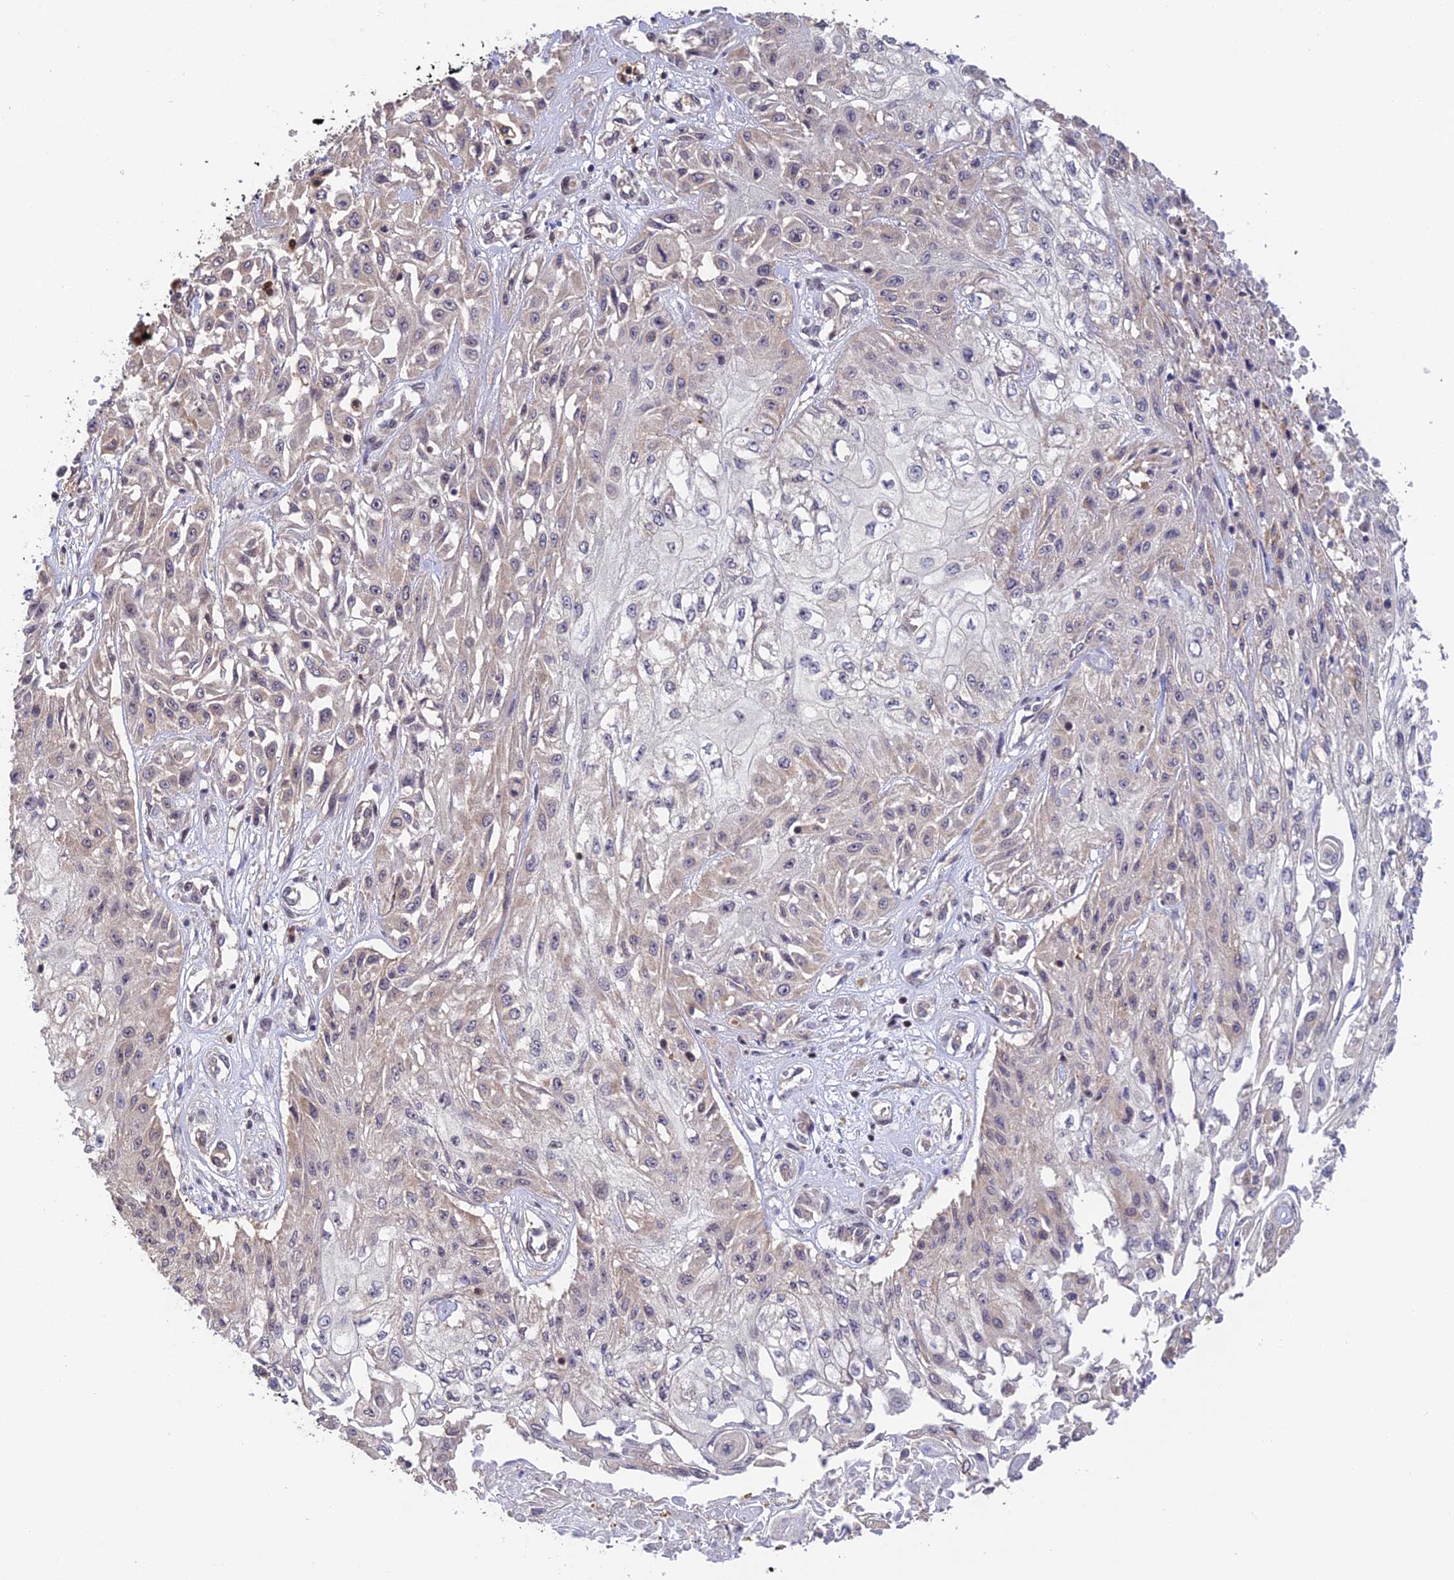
{"staining": {"intensity": "negative", "quantity": "none", "location": "none"}, "tissue": "skin cancer", "cell_type": "Tumor cells", "image_type": "cancer", "snomed": [{"axis": "morphology", "description": "Squamous cell carcinoma, NOS"}, {"axis": "morphology", "description": "Squamous cell carcinoma, metastatic, NOS"}, {"axis": "topography", "description": "Skin"}, {"axis": "topography", "description": "Lymph node"}], "caption": "Tumor cells are negative for brown protein staining in skin cancer (metastatic squamous cell carcinoma).", "gene": "THAP11", "patient": {"sex": "male", "age": 75}}